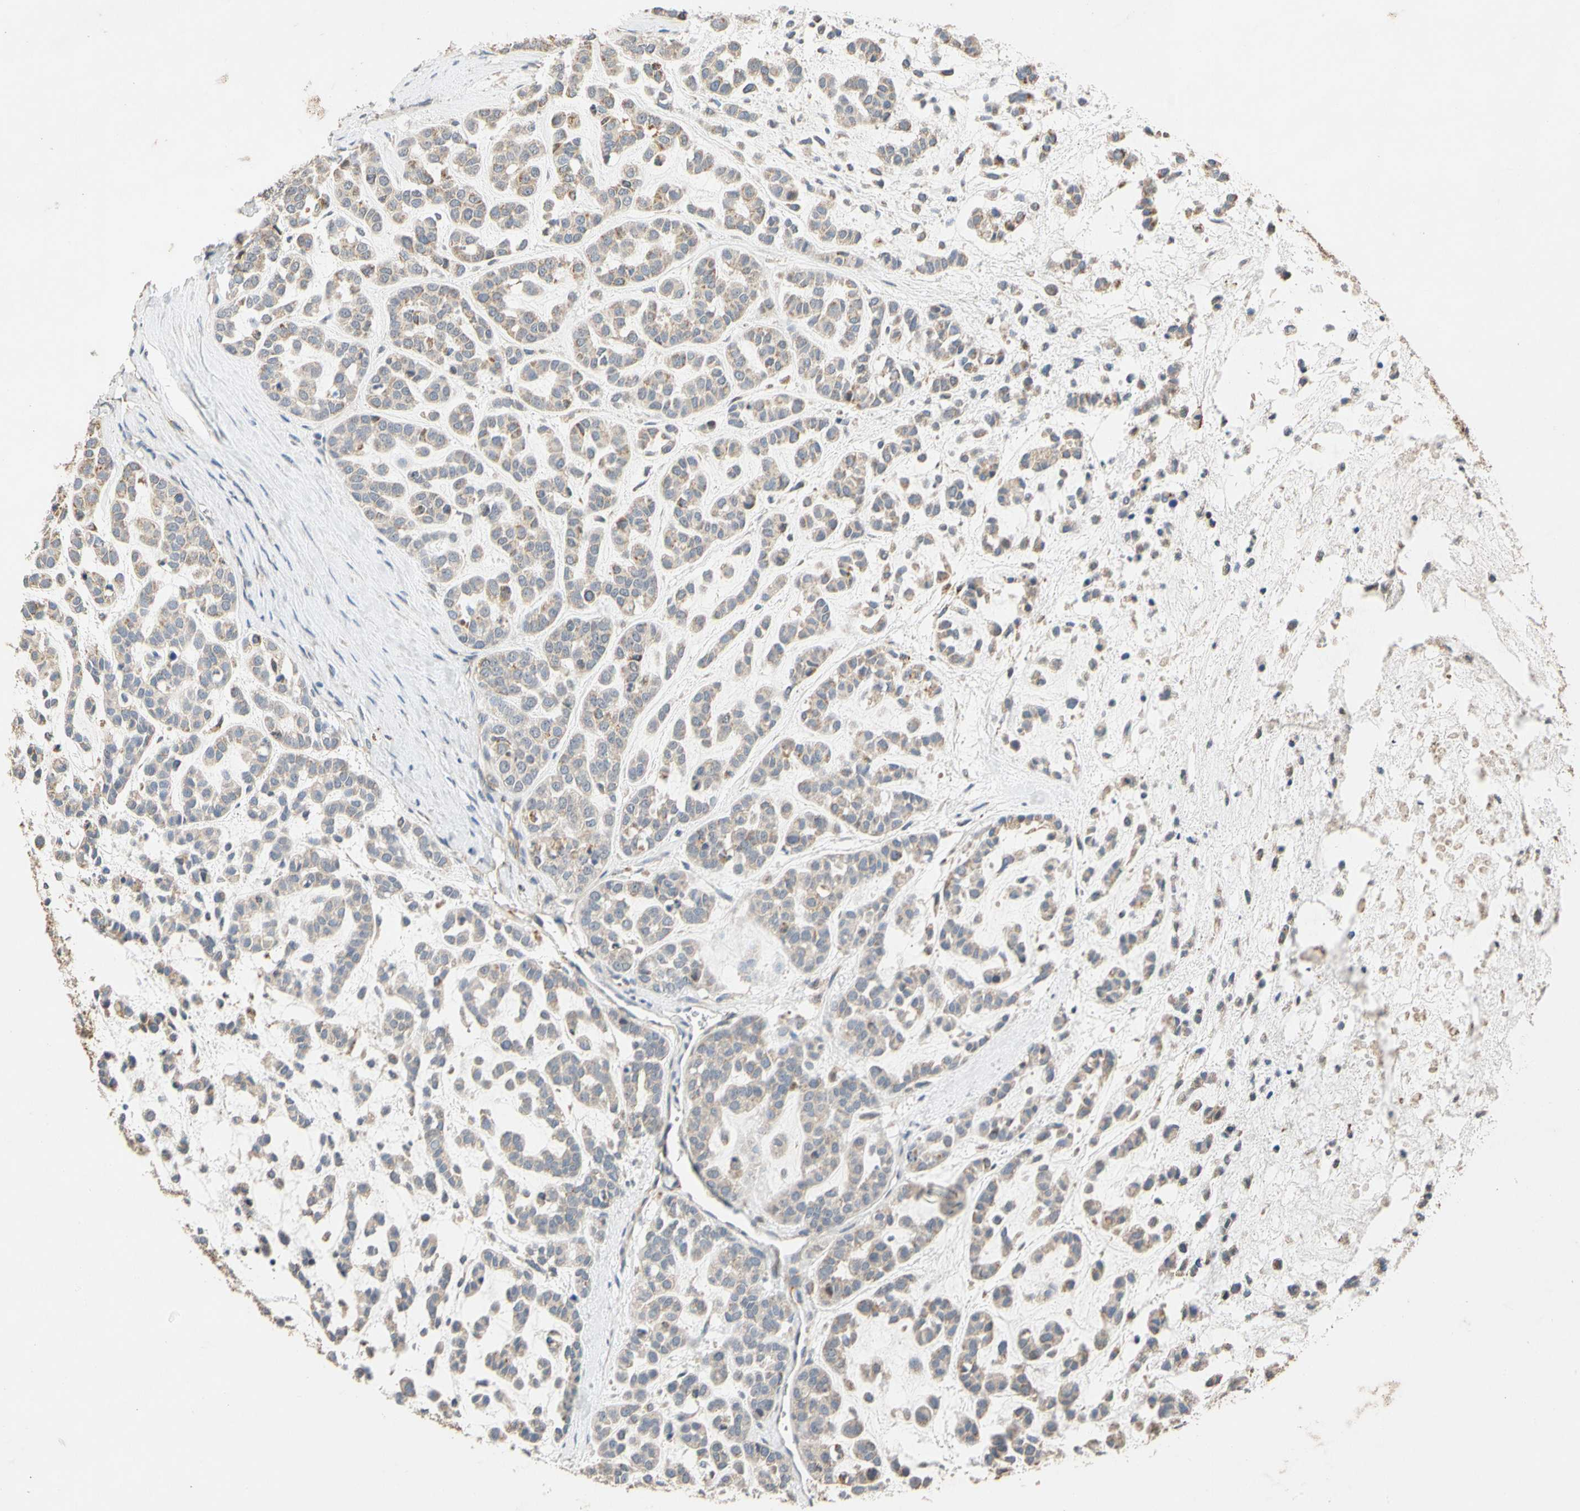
{"staining": {"intensity": "weak", "quantity": ">75%", "location": "cytoplasmic/membranous"}, "tissue": "head and neck cancer", "cell_type": "Tumor cells", "image_type": "cancer", "snomed": [{"axis": "morphology", "description": "Adenocarcinoma, NOS"}, {"axis": "morphology", "description": "Adenoma, NOS"}, {"axis": "topography", "description": "Head-Neck"}], "caption": "Immunohistochemistry (IHC) image of head and neck adenoma stained for a protein (brown), which demonstrates low levels of weak cytoplasmic/membranous expression in approximately >75% of tumor cells.", "gene": "GPD2", "patient": {"sex": "female", "age": 55}}